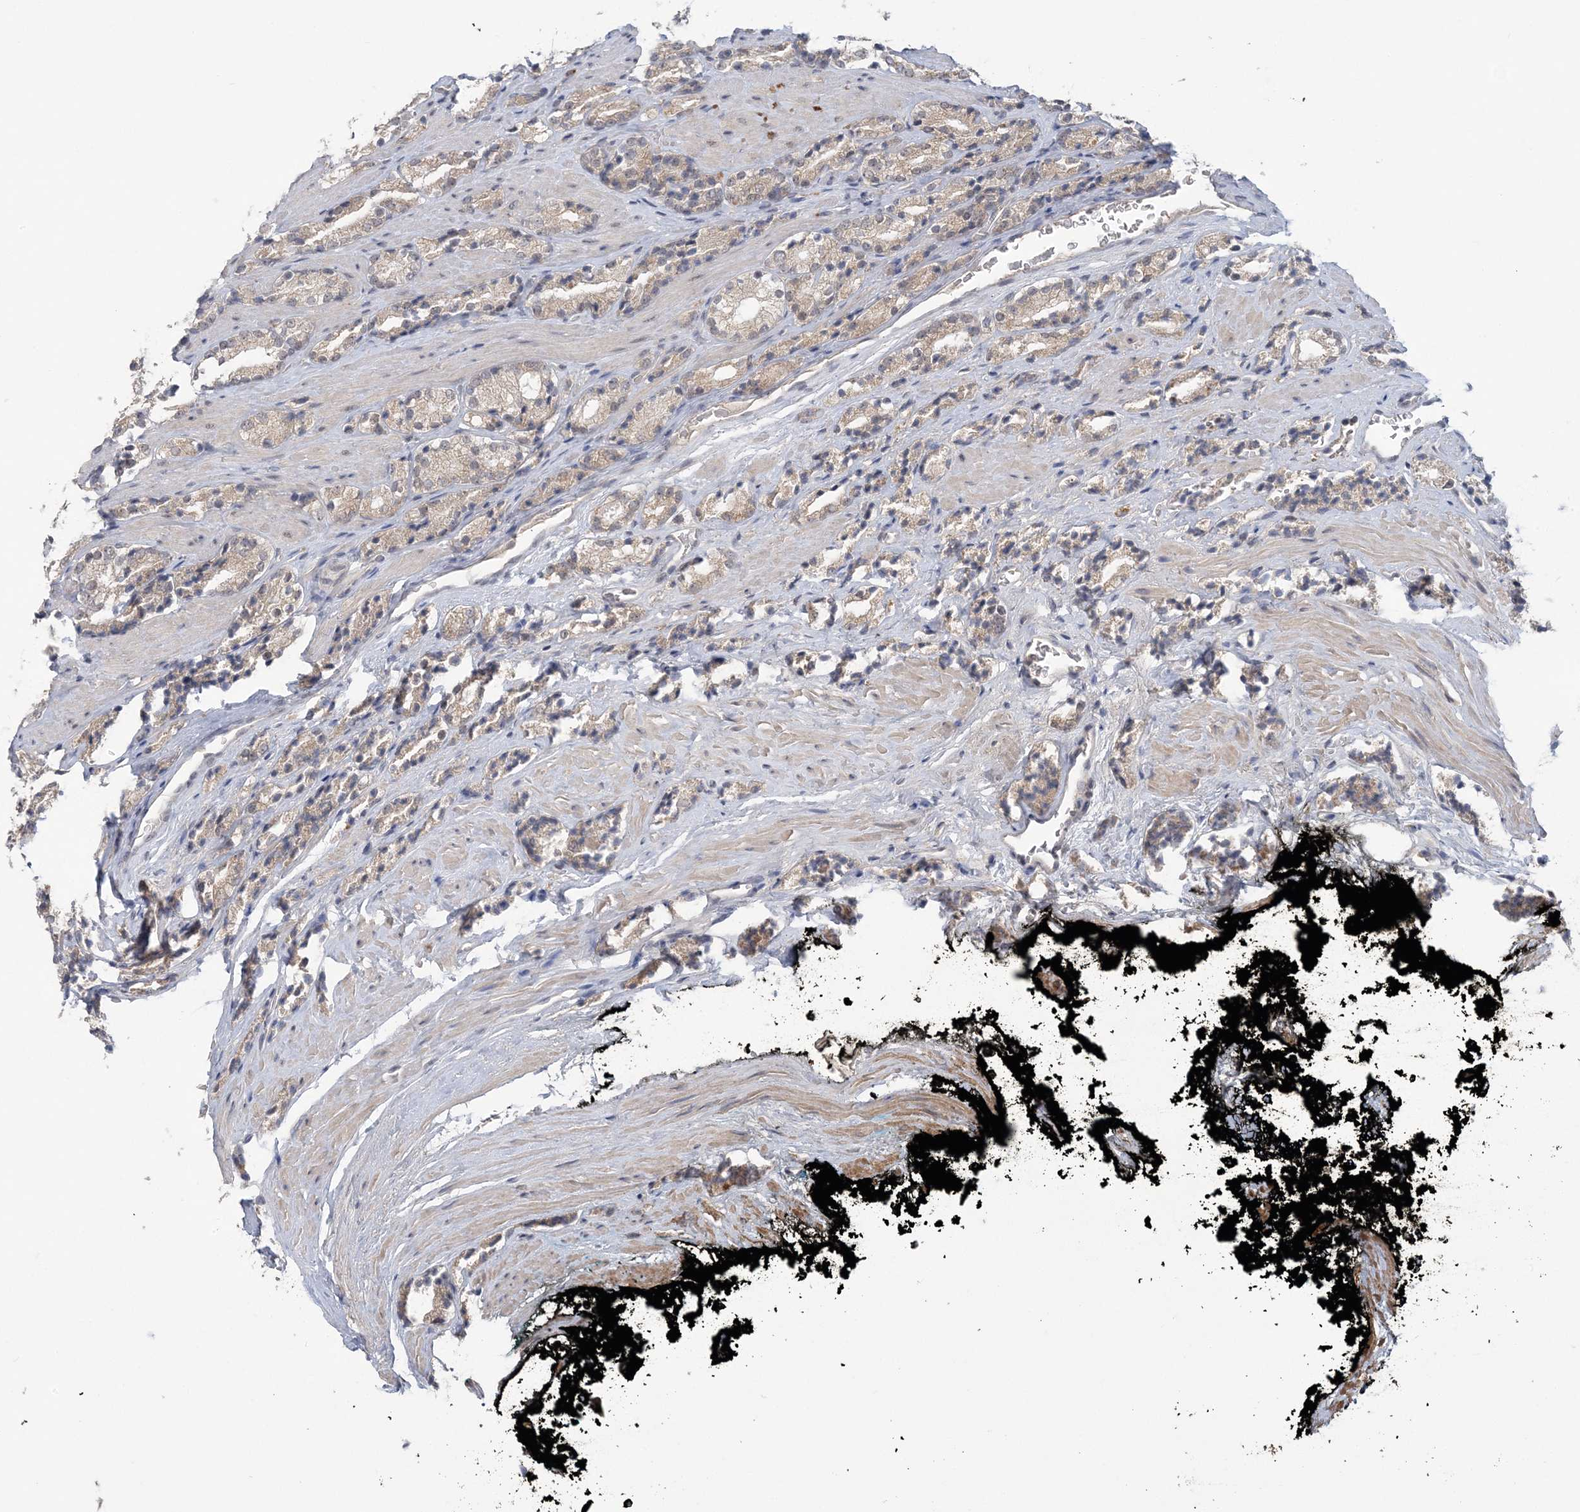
{"staining": {"intensity": "weak", "quantity": "<25%", "location": "nuclear"}, "tissue": "prostate cancer", "cell_type": "Tumor cells", "image_type": "cancer", "snomed": [{"axis": "morphology", "description": "Adenocarcinoma, High grade"}, {"axis": "topography", "description": "Prostate"}], "caption": "There is no significant positivity in tumor cells of prostate cancer (adenocarcinoma (high-grade)).", "gene": "ZBTB7A", "patient": {"sex": "male", "age": 71}}